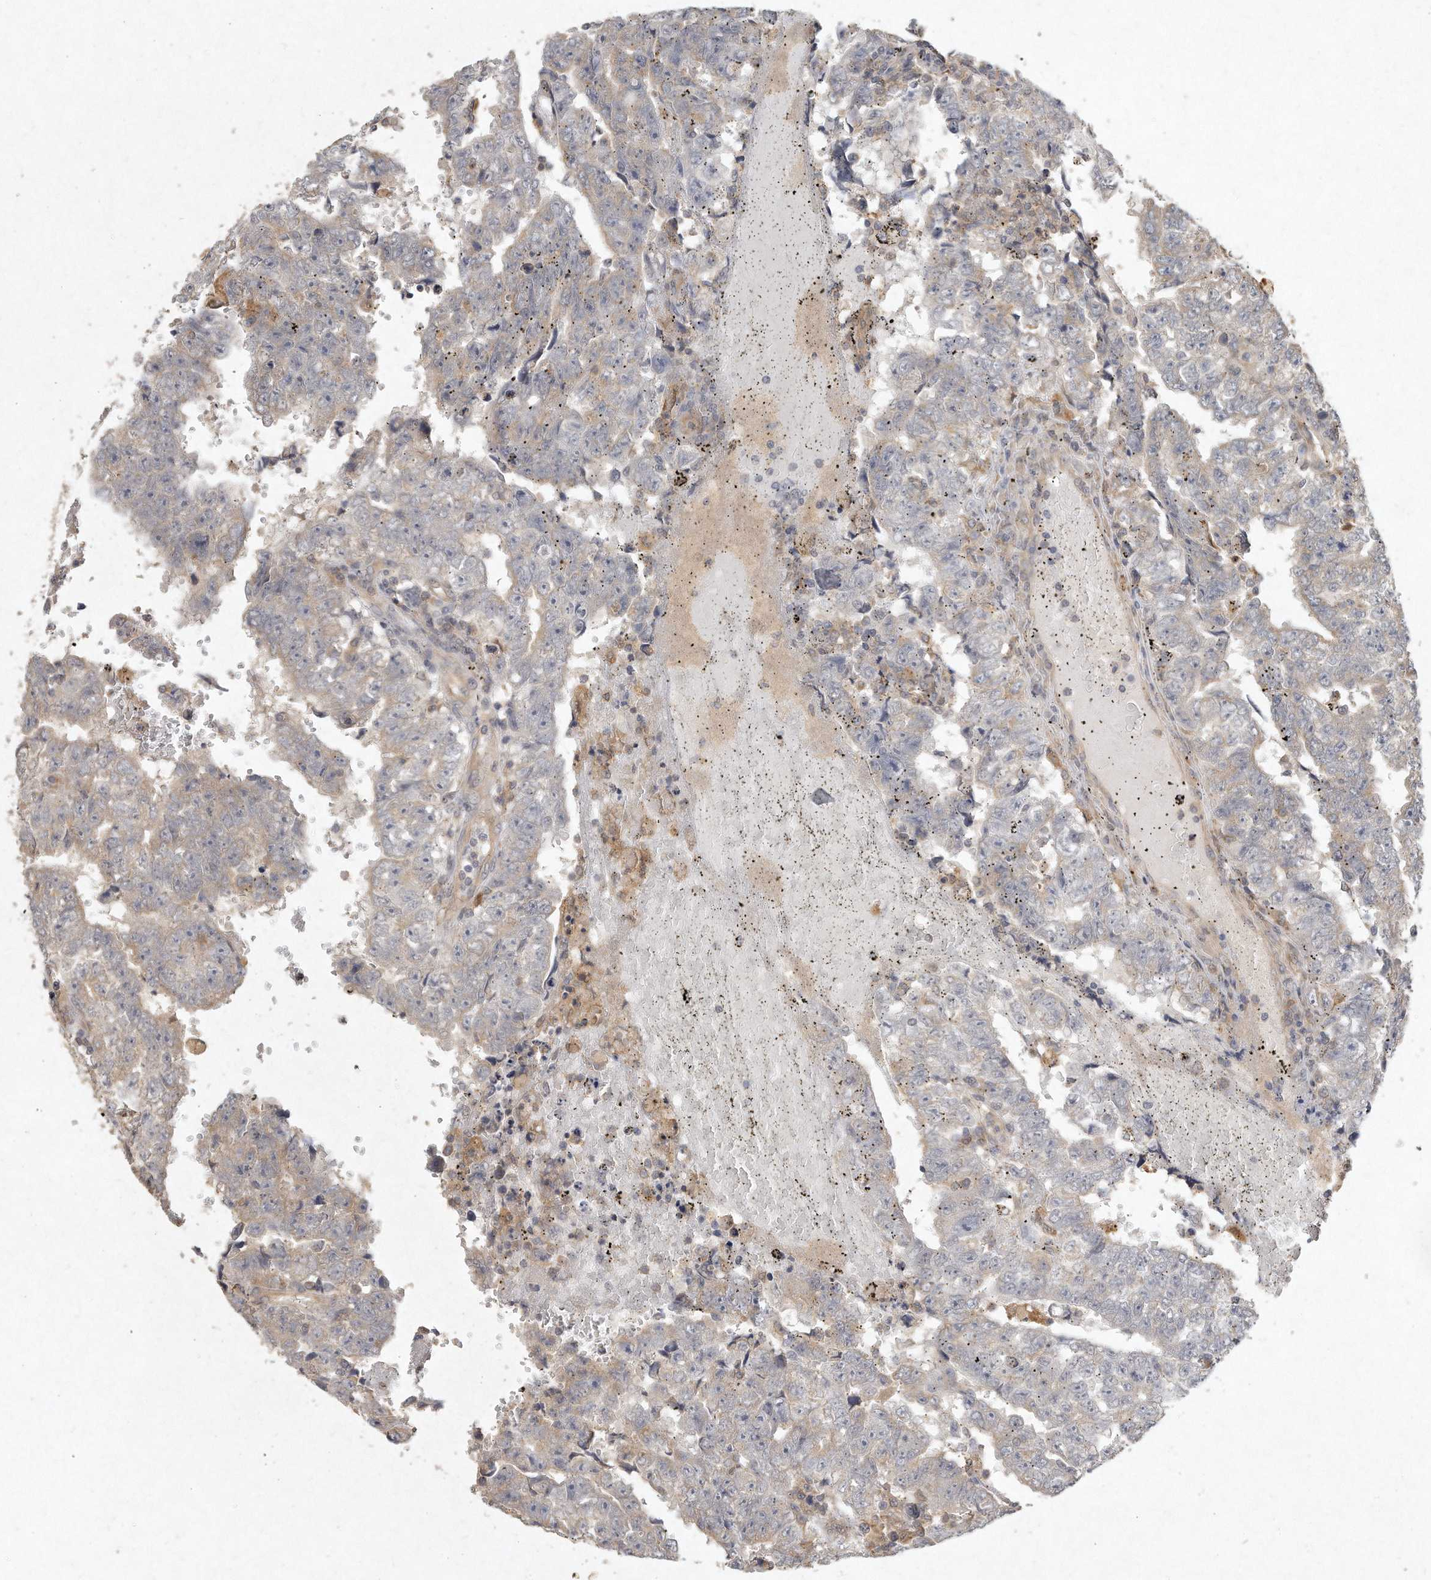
{"staining": {"intensity": "weak", "quantity": "25%-75%", "location": "cytoplasmic/membranous"}, "tissue": "testis cancer", "cell_type": "Tumor cells", "image_type": "cancer", "snomed": [{"axis": "morphology", "description": "Carcinoma, Embryonal, NOS"}, {"axis": "topography", "description": "Testis"}], "caption": "Testis cancer tissue demonstrates weak cytoplasmic/membranous positivity in about 25%-75% of tumor cells", "gene": "LGALS8", "patient": {"sex": "male", "age": 25}}